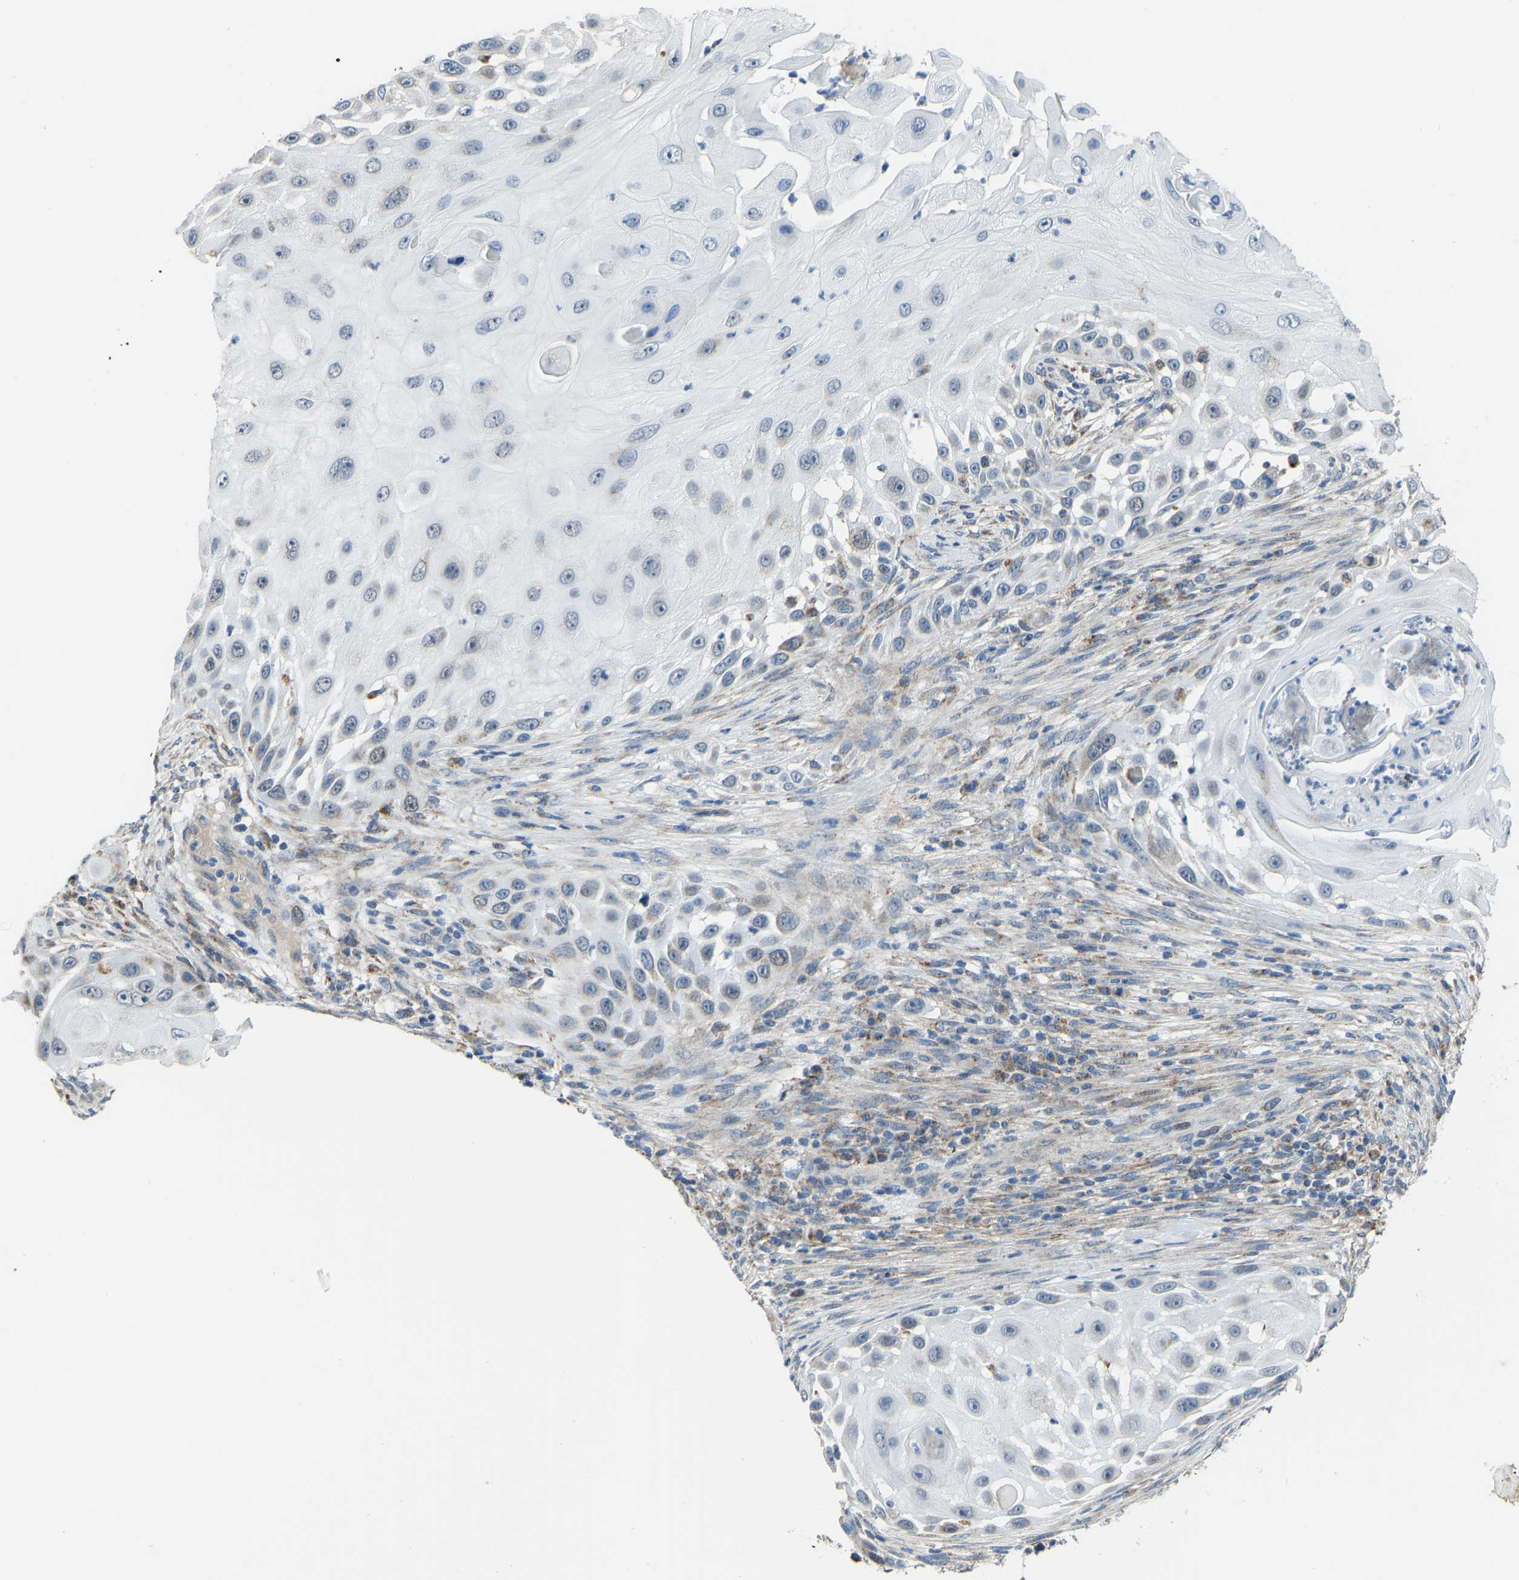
{"staining": {"intensity": "negative", "quantity": "none", "location": "none"}, "tissue": "skin cancer", "cell_type": "Tumor cells", "image_type": "cancer", "snomed": [{"axis": "morphology", "description": "Squamous cell carcinoma, NOS"}, {"axis": "topography", "description": "Skin"}], "caption": "This is a micrograph of IHC staining of skin squamous cell carcinoma, which shows no positivity in tumor cells. (DAB immunohistochemistry (IHC) with hematoxylin counter stain).", "gene": "SMIM20", "patient": {"sex": "female", "age": 44}}